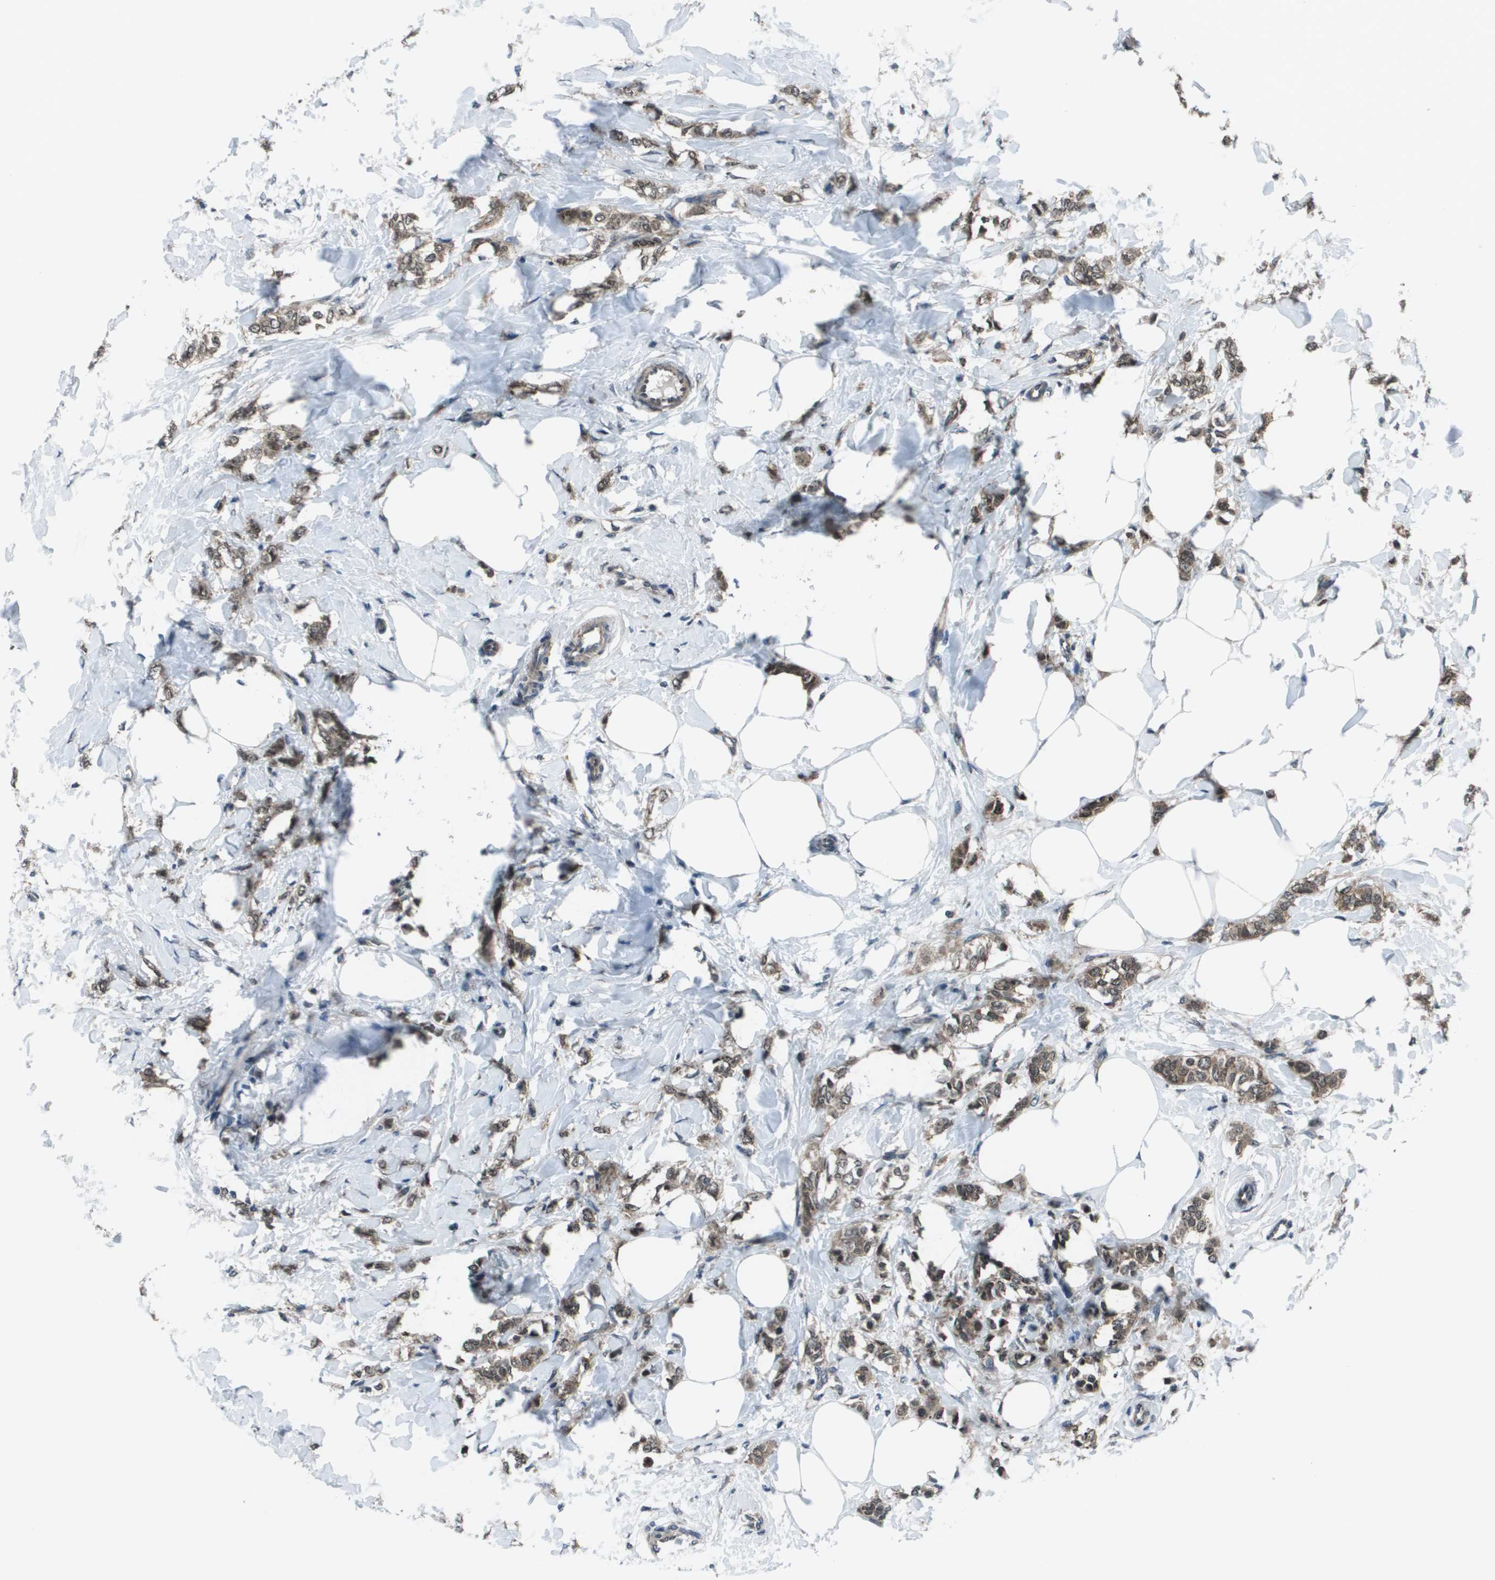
{"staining": {"intensity": "moderate", "quantity": ">75%", "location": "cytoplasmic/membranous"}, "tissue": "breast cancer", "cell_type": "Tumor cells", "image_type": "cancer", "snomed": [{"axis": "morphology", "description": "Lobular carcinoma, in situ"}, {"axis": "morphology", "description": "Lobular carcinoma"}, {"axis": "topography", "description": "Breast"}], "caption": "An image of lobular carcinoma (breast) stained for a protein shows moderate cytoplasmic/membranous brown staining in tumor cells. (IHC, brightfield microscopy, high magnification).", "gene": "PPFIA1", "patient": {"sex": "female", "age": 41}}